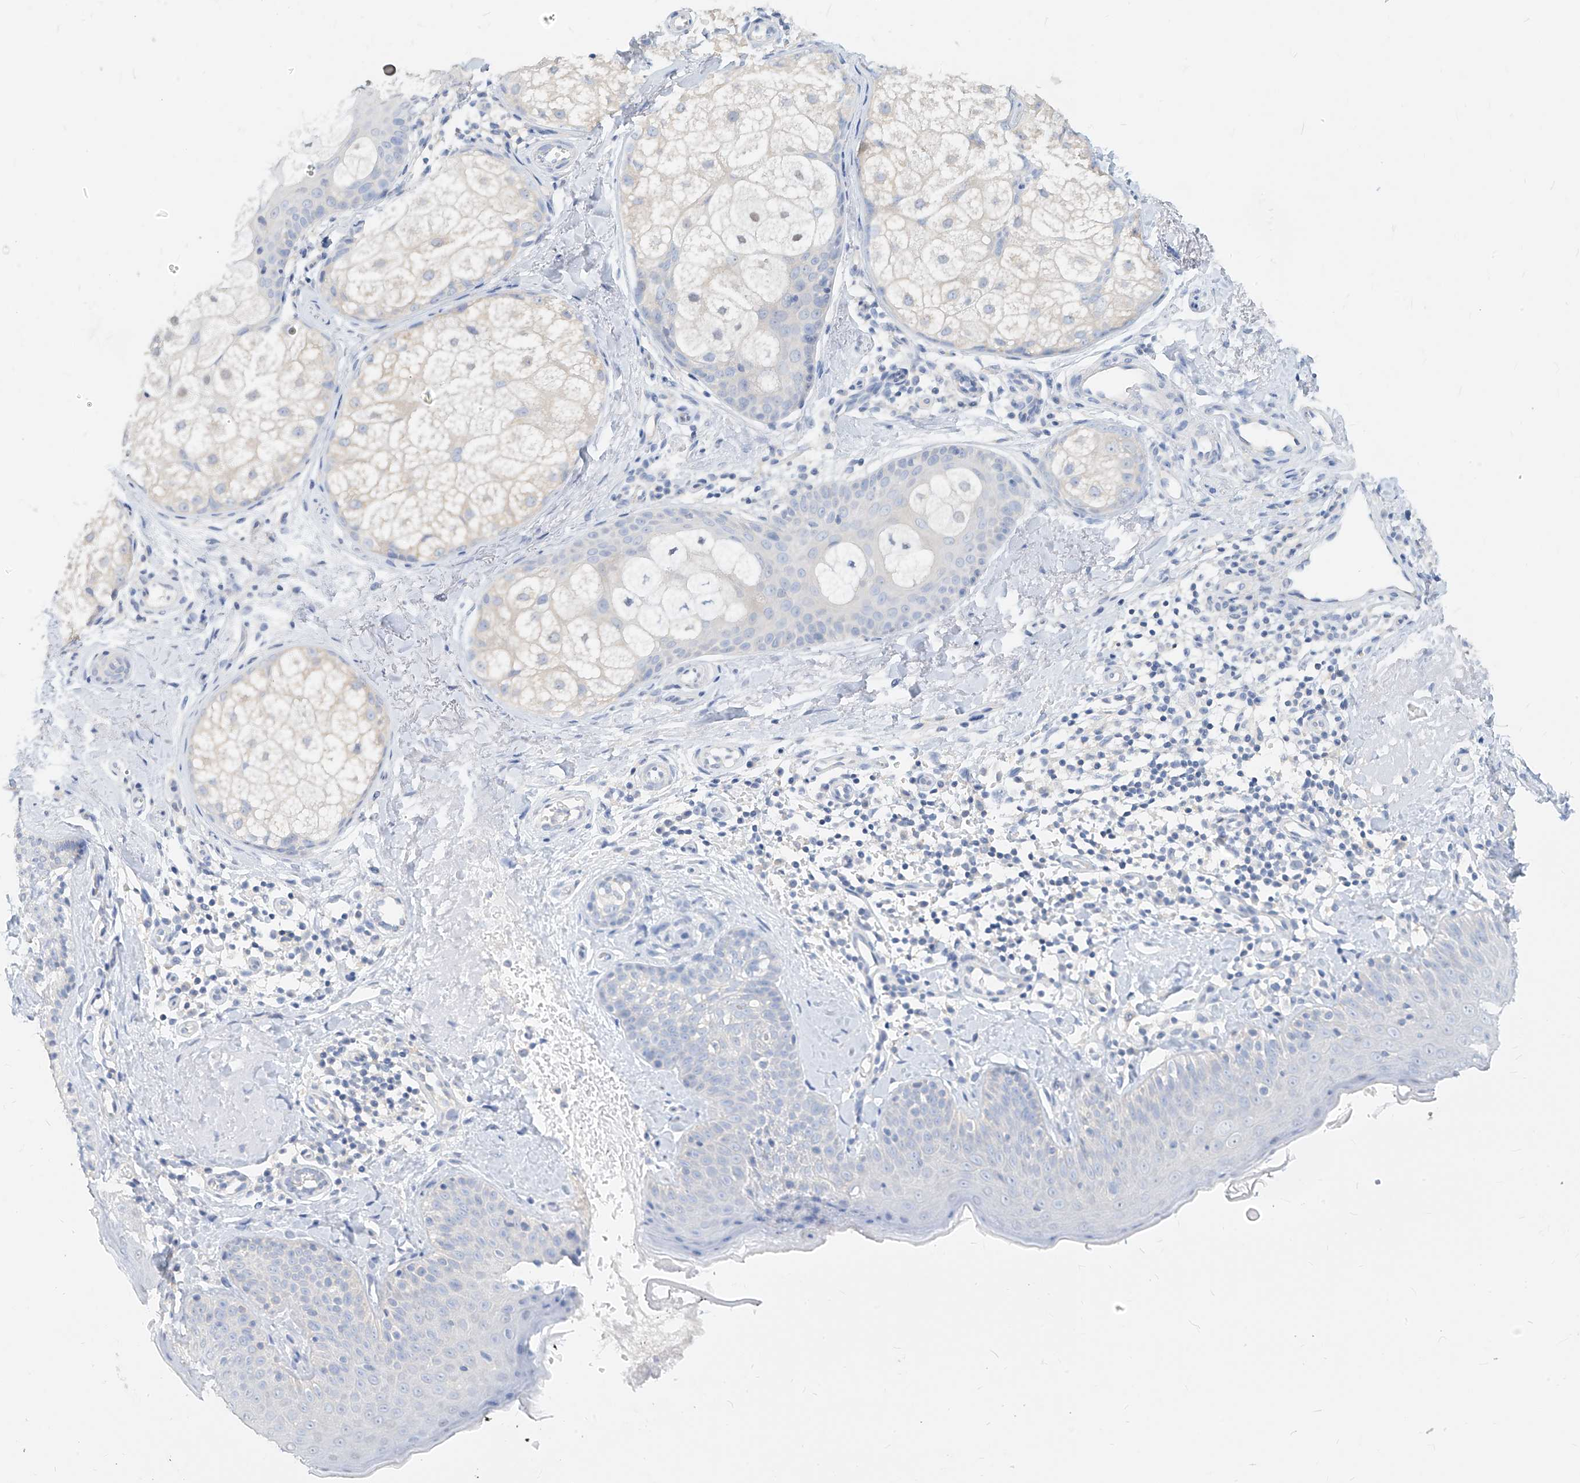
{"staining": {"intensity": "negative", "quantity": "none", "location": "none"}, "tissue": "skin", "cell_type": "Fibroblasts", "image_type": "normal", "snomed": [{"axis": "morphology", "description": "Normal tissue, NOS"}, {"axis": "topography", "description": "Skin"}], "caption": "DAB (3,3'-diaminobenzidine) immunohistochemical staining of normal skin demonstrates no significant positivity in fibroblasts.", "gene": "ZZEF1", "patient": {"sex": "male", "age": 57}}